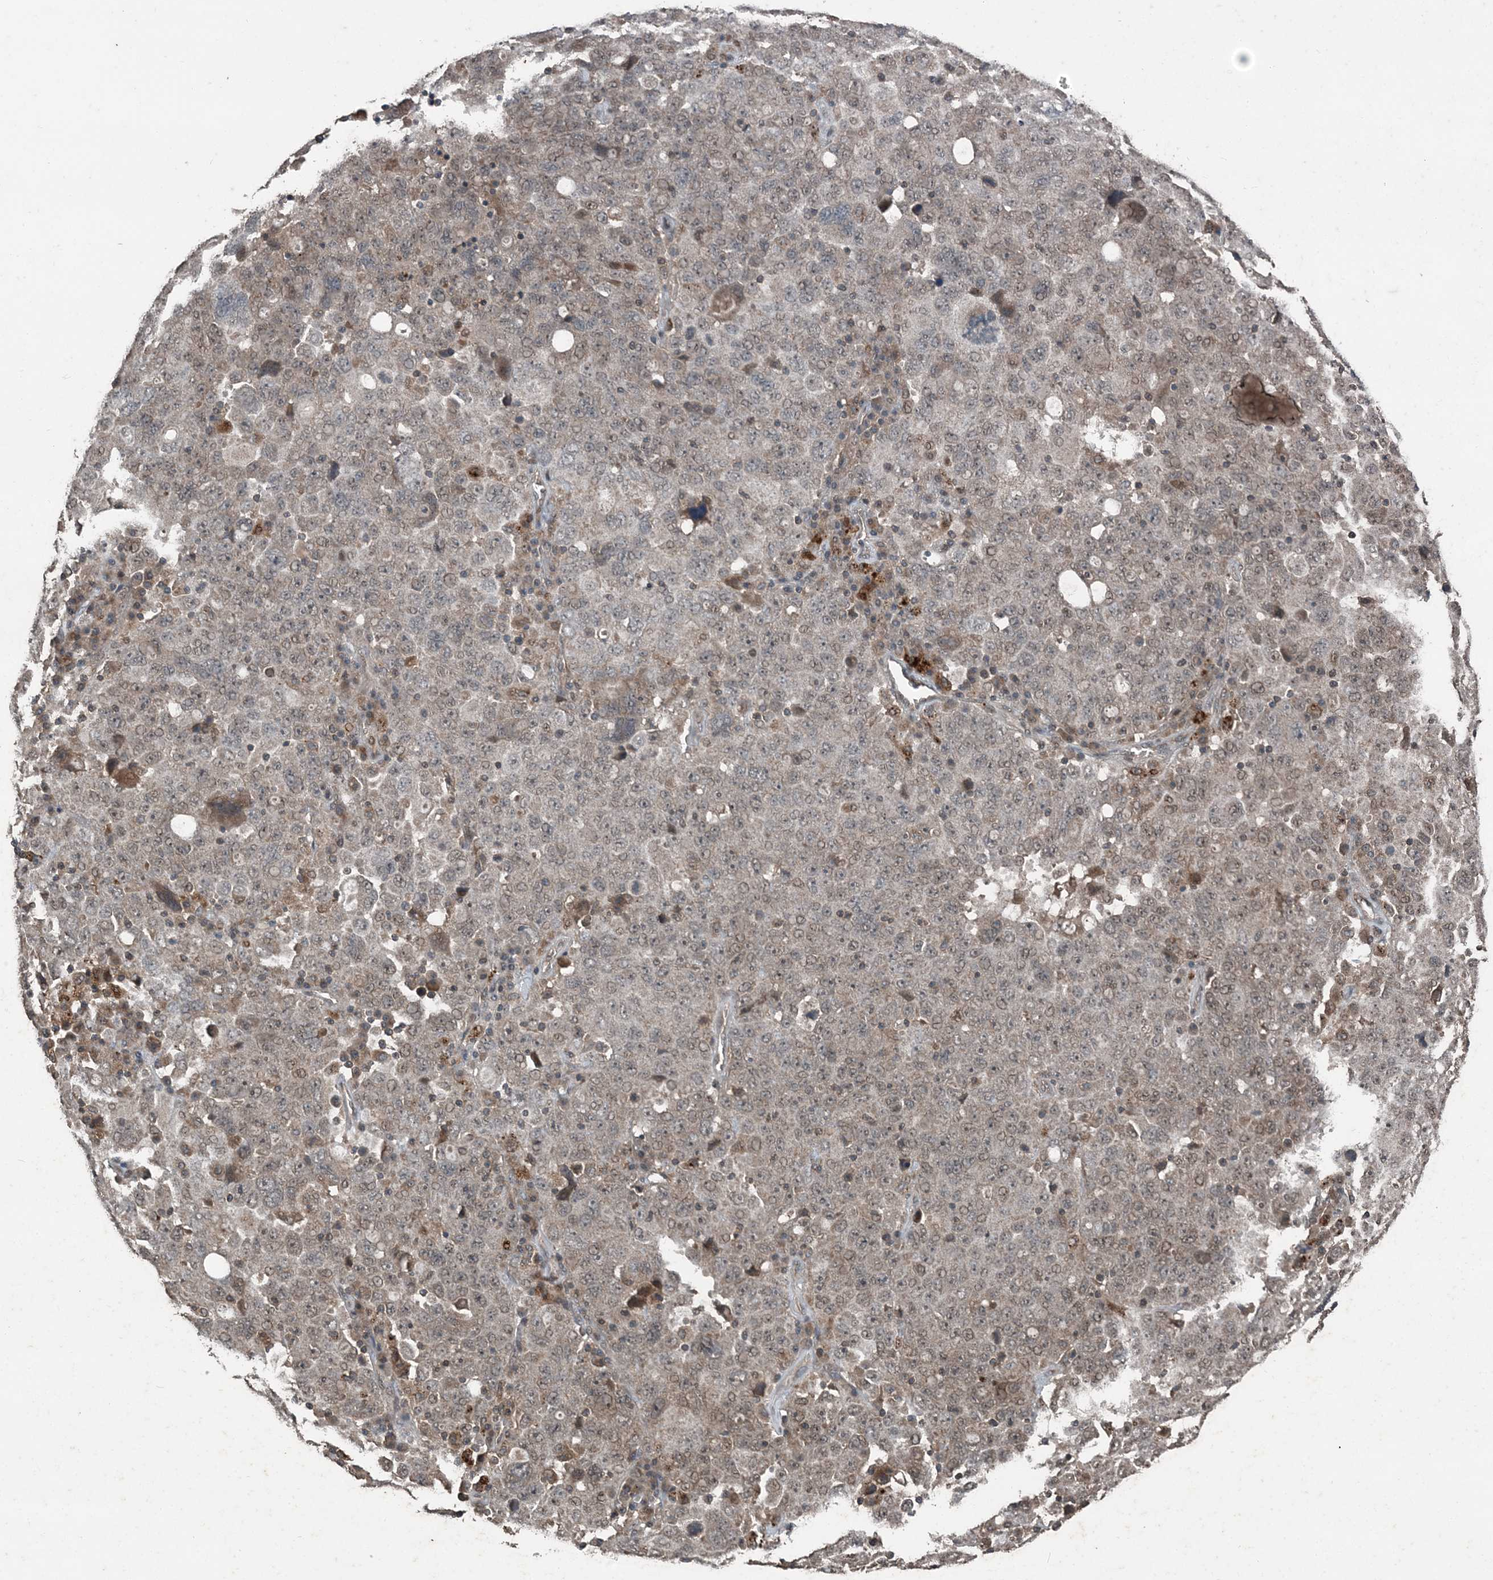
{"staining": {"intensity": "weak", "quantity": "25%-75%", "location": "cytoplasmic/membranous"}, "tissue": "ovarian cancer", "cell_type": "Tumor cells", "image_type": "cancer", "snomed": [{"axis": "morphology", "description": "Carcinoma, endometroid"}, {"axis": "topography", "description": "Ovary"}], "caption": "Protein expression analysis of human endometroid carcinoma (ovarian) reveals weak cytoplasmic/membranous positivity in approximately 25%-75% of tumor cells.", "gene": "CFL1", "patient": {"sex": "female", "age": 62}}